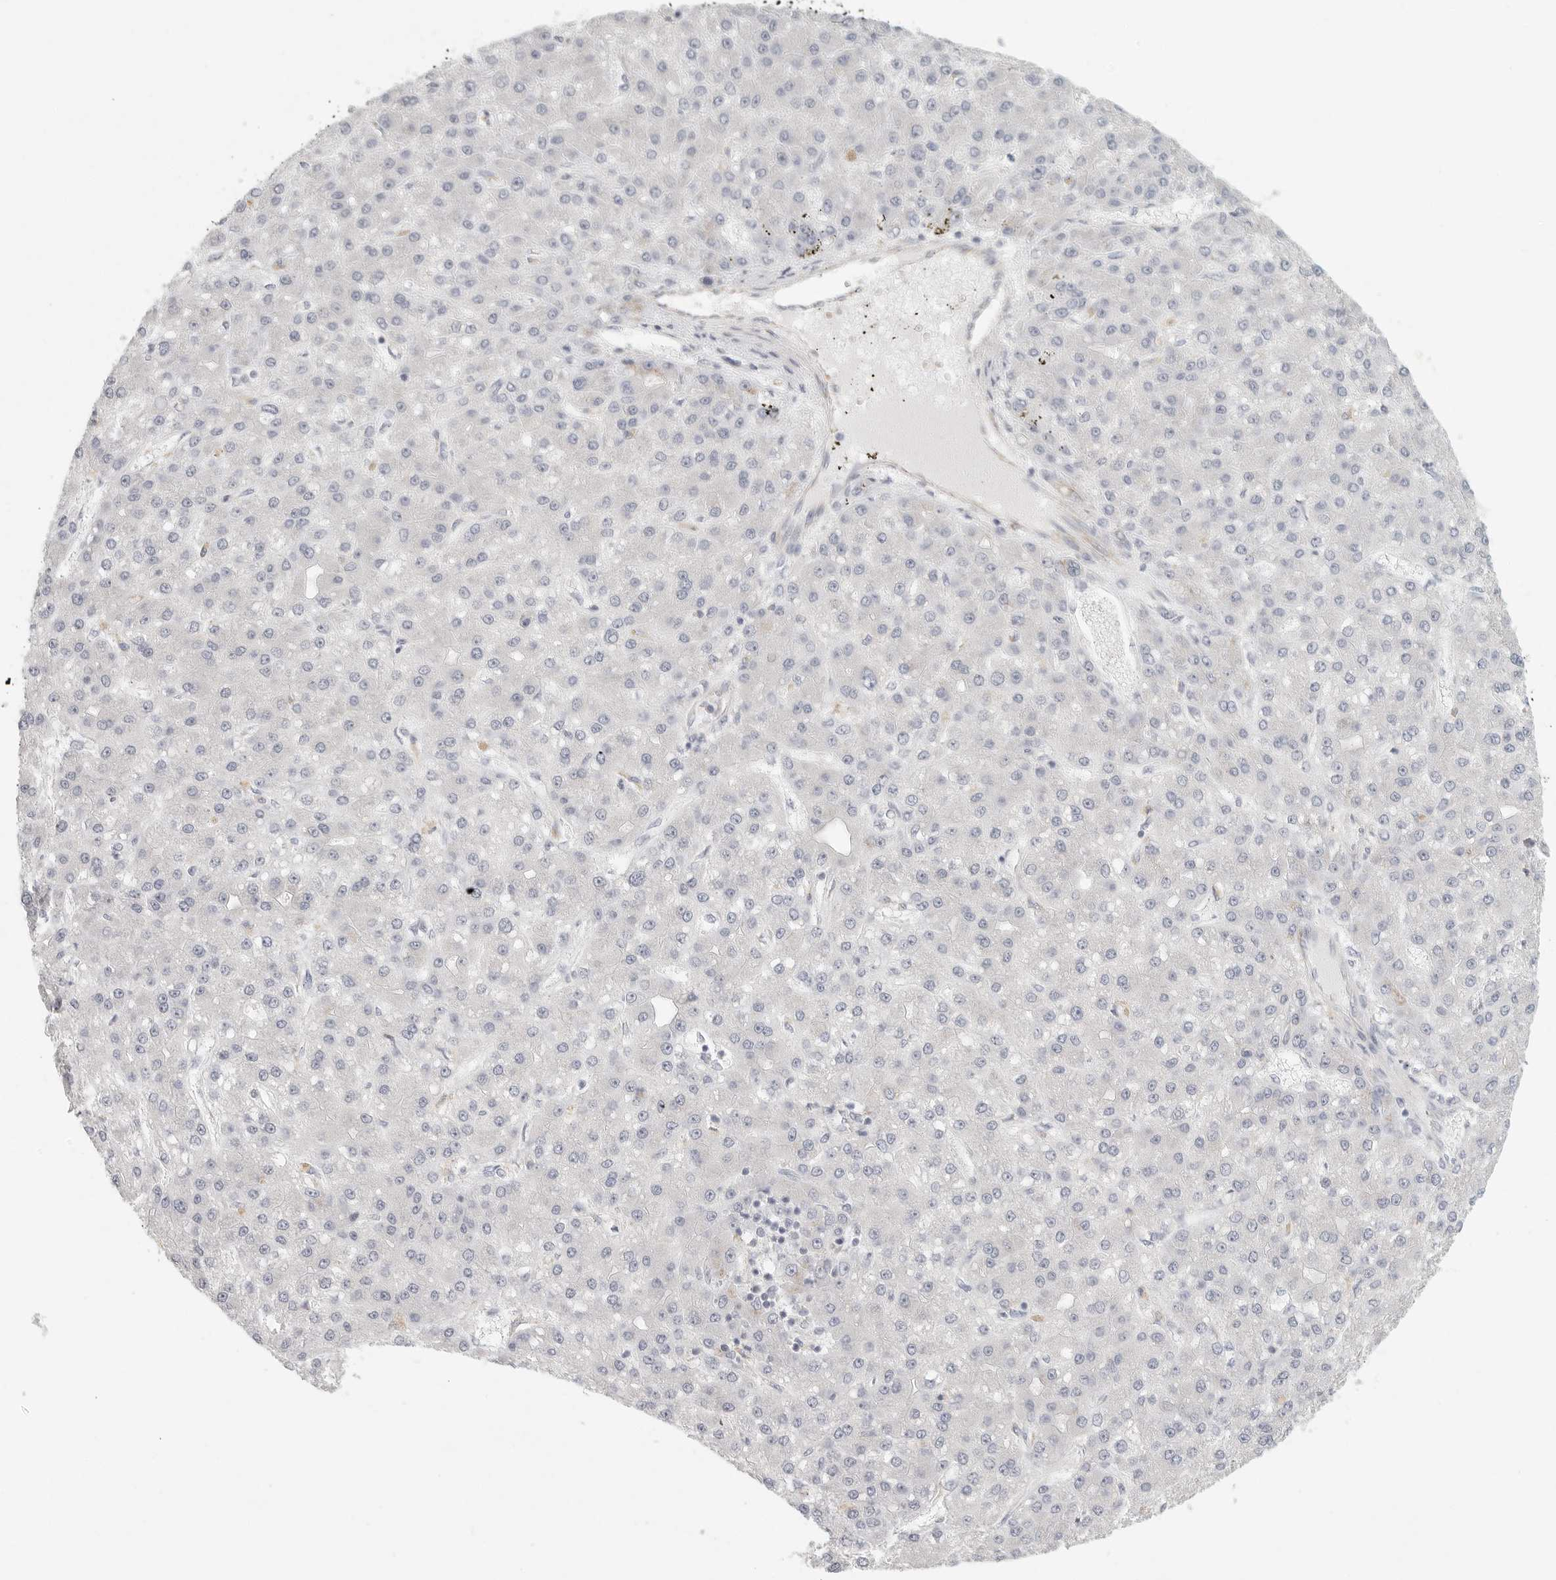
{"staining": {"intensity": "negative", "quantity": "none", "location": "none"}, "tissue": "liver cancer", "cell_type": "Tumor cells", "image_type": "cancer", "snomed": [{"axis": "morphology", "description": "Carcinoma, Hepatocellular, NOS"}, {"axis": "topography", "description": "Liver"}], "caption": "Photomicrograph shows no significant protein staining in tumor cells of hepatocellular carcinoma (liver).", "gene": "SLC25A26", "patient": {"sex": "male", "age": 67}}